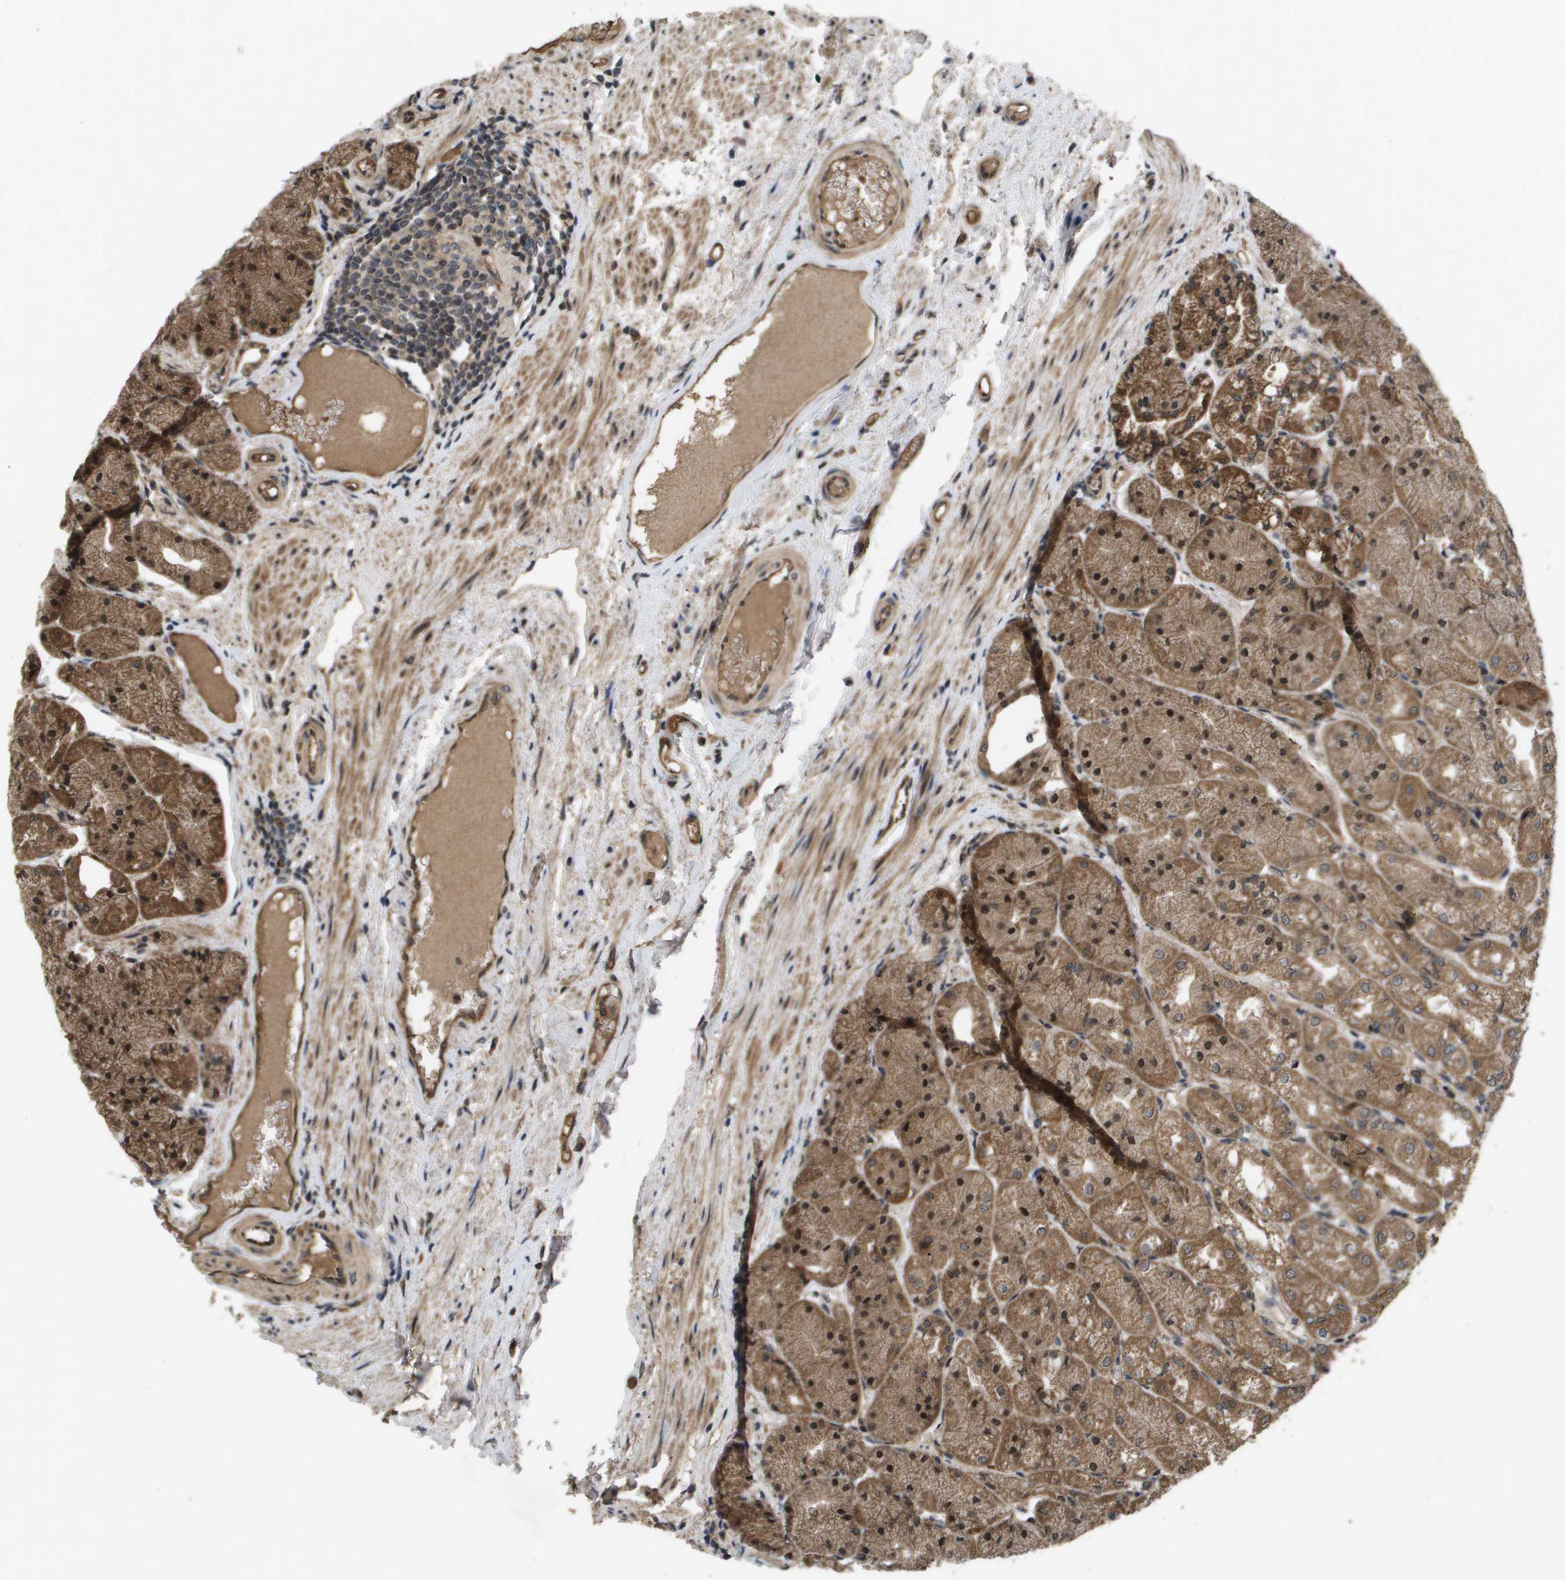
{"staining": {"intensity": "moderate", "quantity": ">75%", "location": "cytoplasmic/membranous,nuclear"}, "tissue": "stomach", "cell_type": "Glandular cells", "image_type": "normal", "snomed": [{"axis": "morphology", "description": "Normal tissue, NOS"}, {"axis": "topography", "description": "Stomach, upper"}], "caption": "Glandular cells exhibit moderate cytoplasmic/membranous,nuclear positivity in approximately >75% of cells in benign stomach. The staining was performed using DAB (3,3'-diaminobenzidine) to visualize the protein expression in brown, while the nuclei were stained in blue with hematoxylin (Magnification: 20x).", "gene": "SPTLC1", "patient": {"sex": "male", "age": 72}}